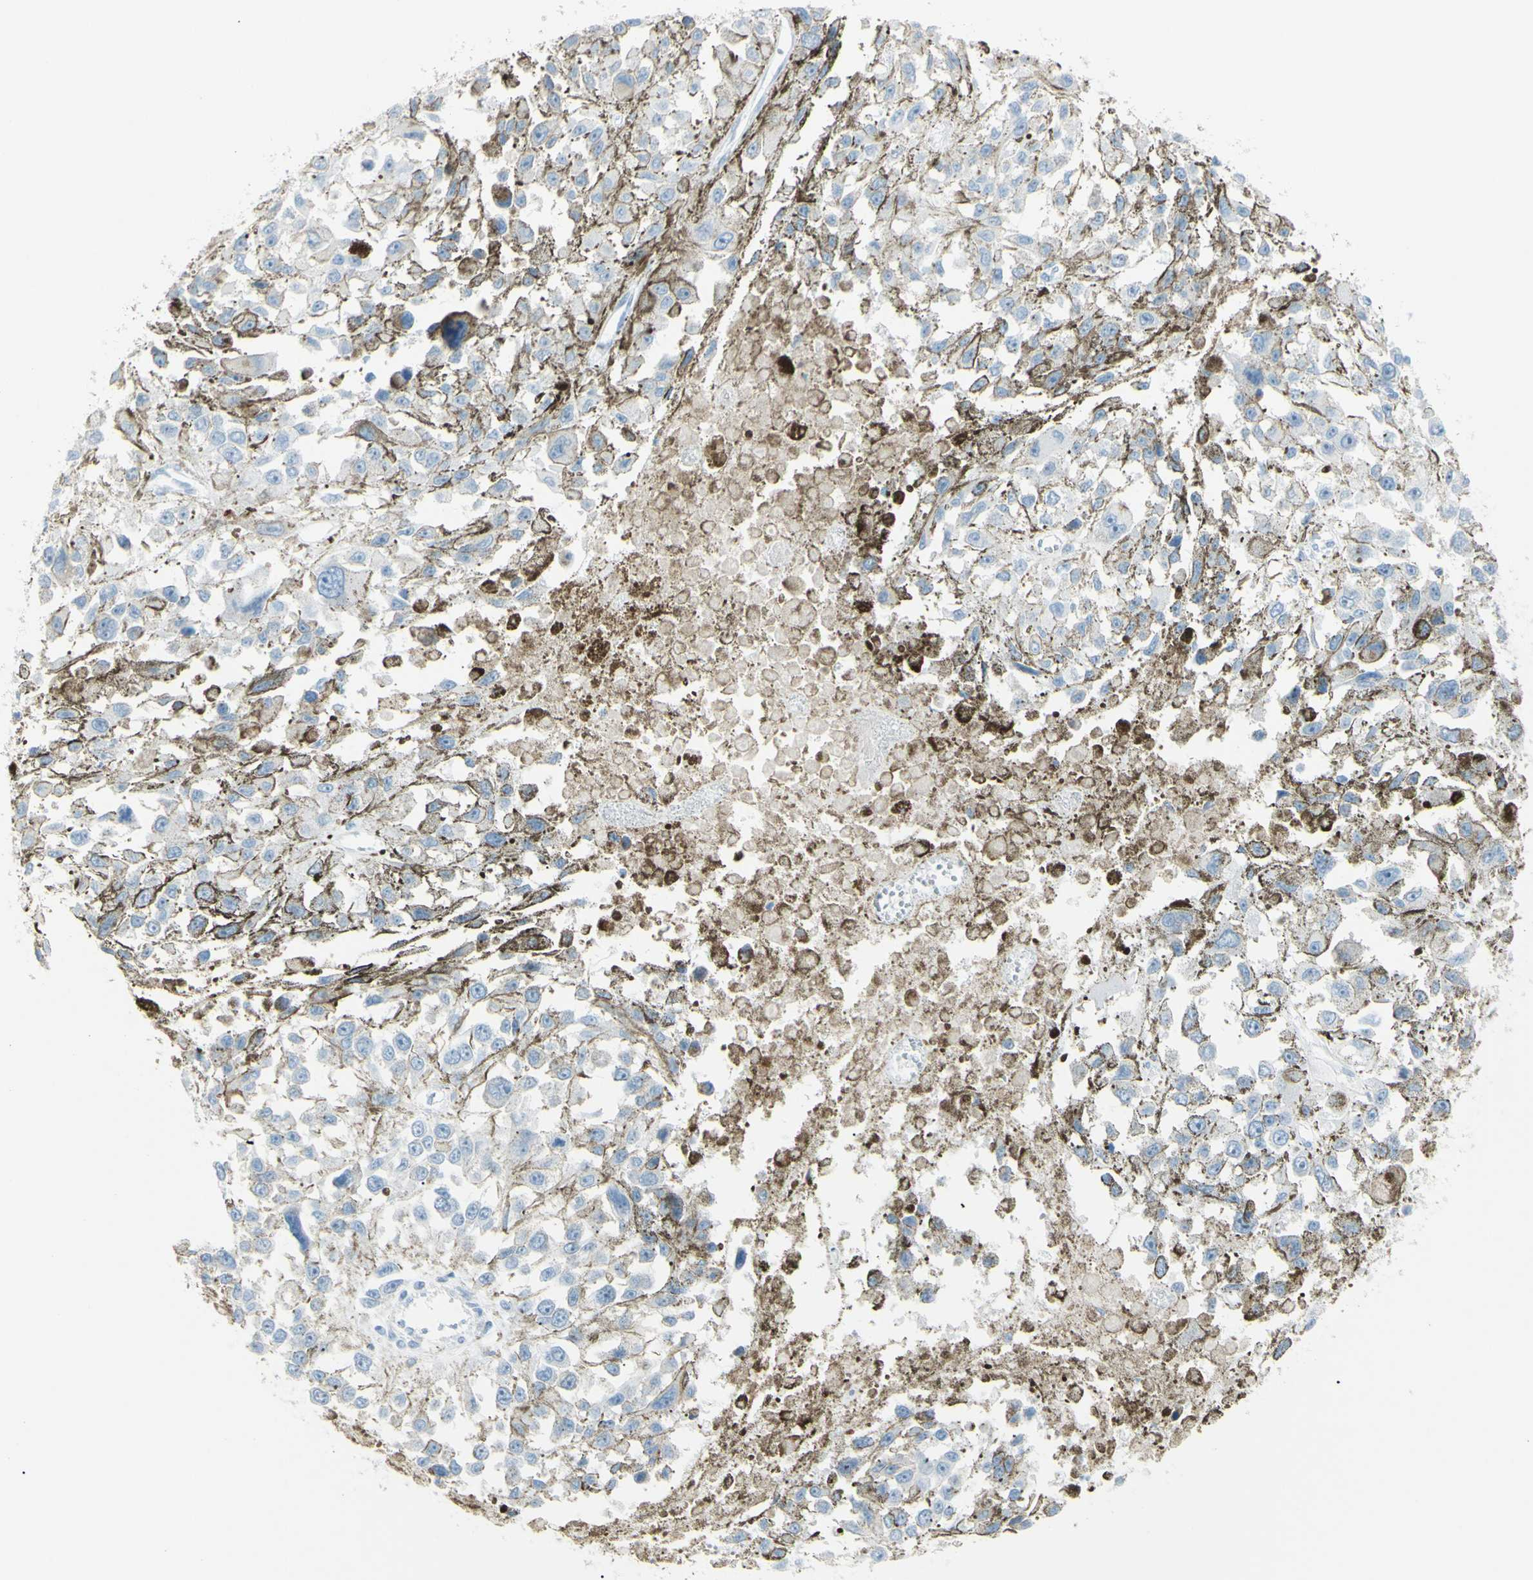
{"staining": {"intensity": "negative", "quantity": "none", "location": "none"}, "tissue": "melanoma", "cell_type": "Tumor cells", "image_type": "cancer", "snomed": [{"axis": "morphology", "description": "Malignant melanoma, Metastatic site"}, {"axis": "topography", "description": "Lymph node"}], "caption": "Human malignant melanoma (metastatic site) stained for a protein using immunohistochemistry (IHC) exhibits no positivity in tumor cells.", "gene": "TFPI2", "patient": {"sex": "male", "age": 59}}